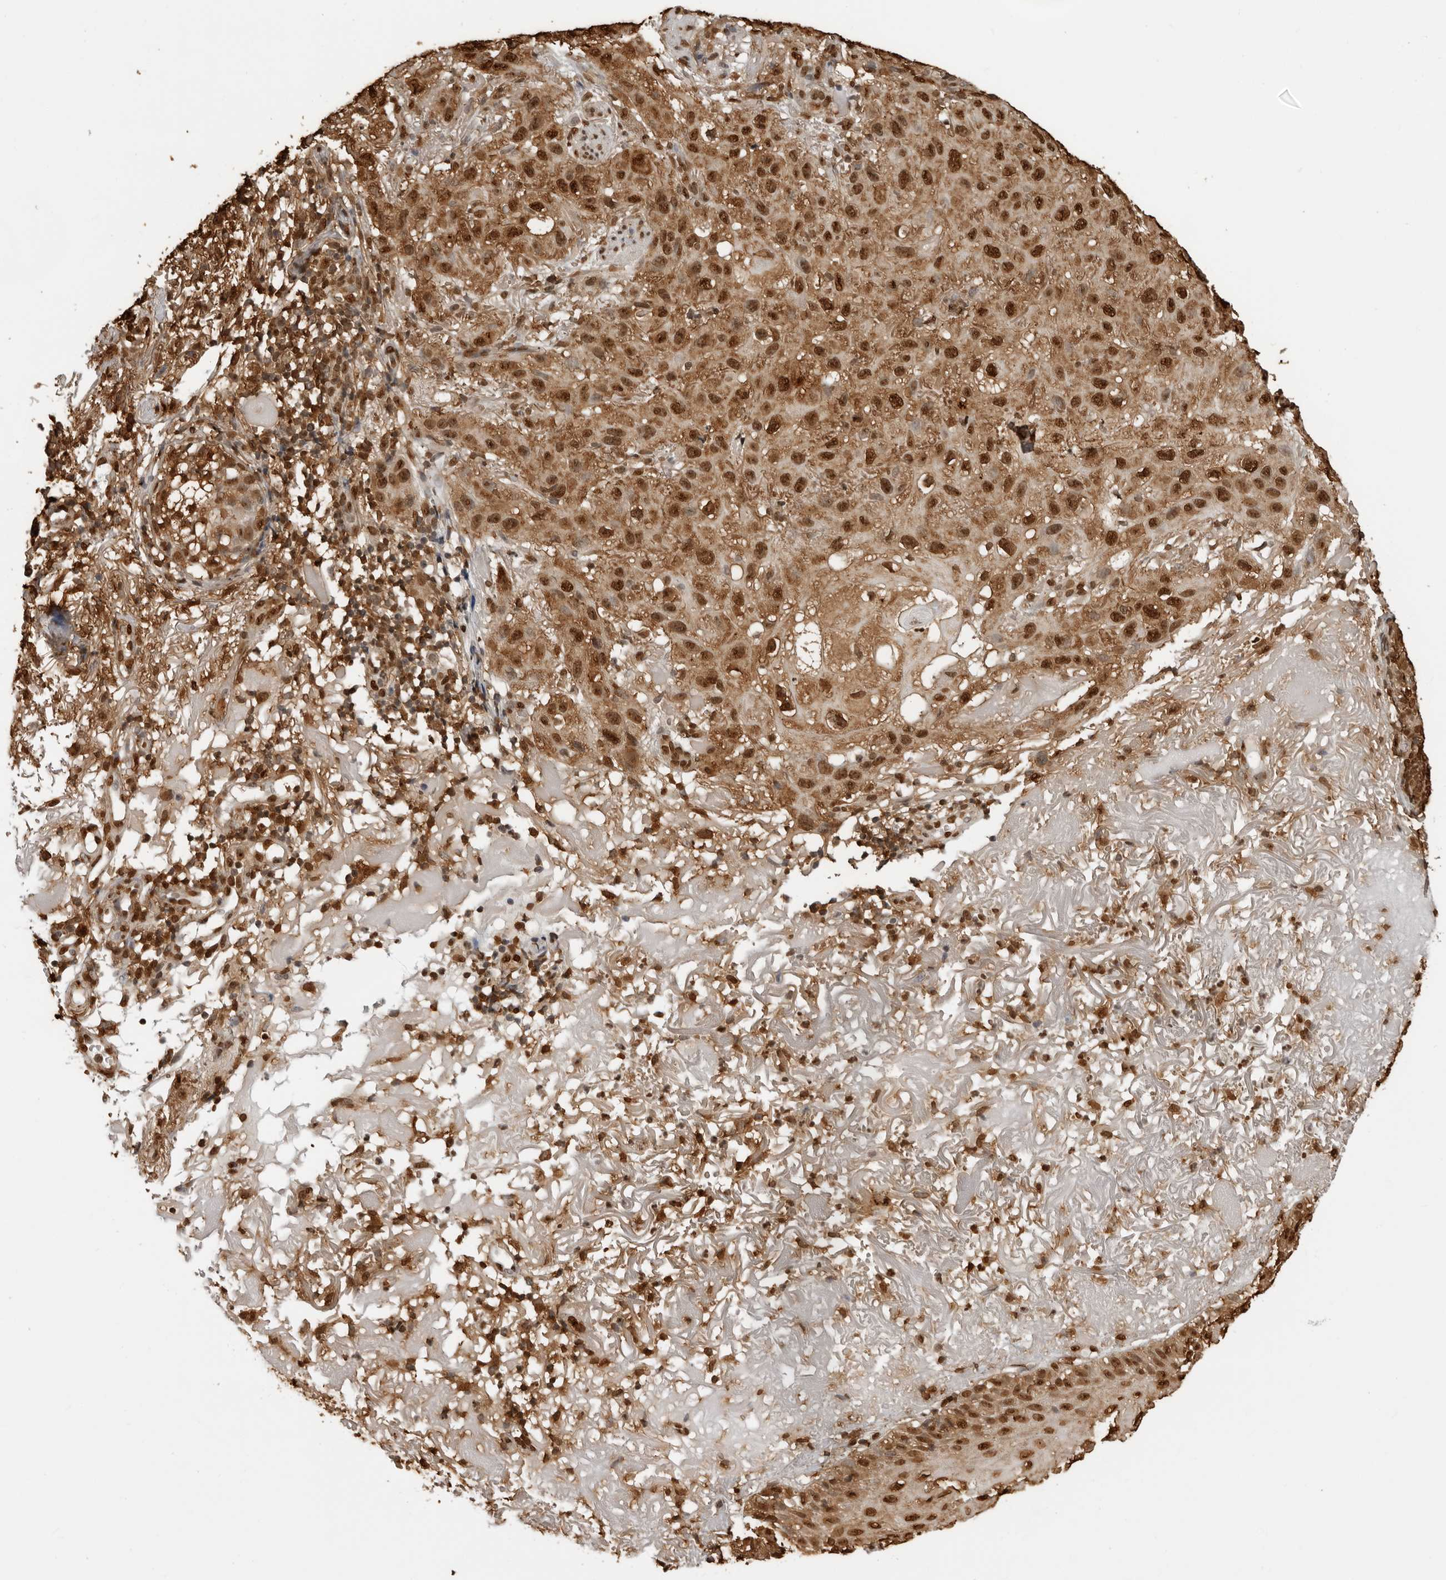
{"staining": {"intensity": "strong", "quantity": ">75%", "location": "cytoplasmic/membranous,nuclear"}, "tissue": "skin cancer", "cell_type": "Tumor cells", "image_type": "cancer", "snomed": [{"axis": "morphology", "description": "Normal tissue, NOS"}, {"axis": "morphology", "description": "Squamous cell carcinoma, NOS"}, {"axis": "topography", "description": "Skin"}], "caption": "Immunohistochemical staining of human skin cancer (squamous cell carcinoma) displays high levels of strong cytoplasmic/membranous and nuclear positivity in approximately >75% of tumor cells. The staining was performed using DAB, with brown indicating positive protein expression. Nuclei are stained blue with hematoxylin.", "gene": "ZFP91", "patient": {"sex": "female", "age": 96}}